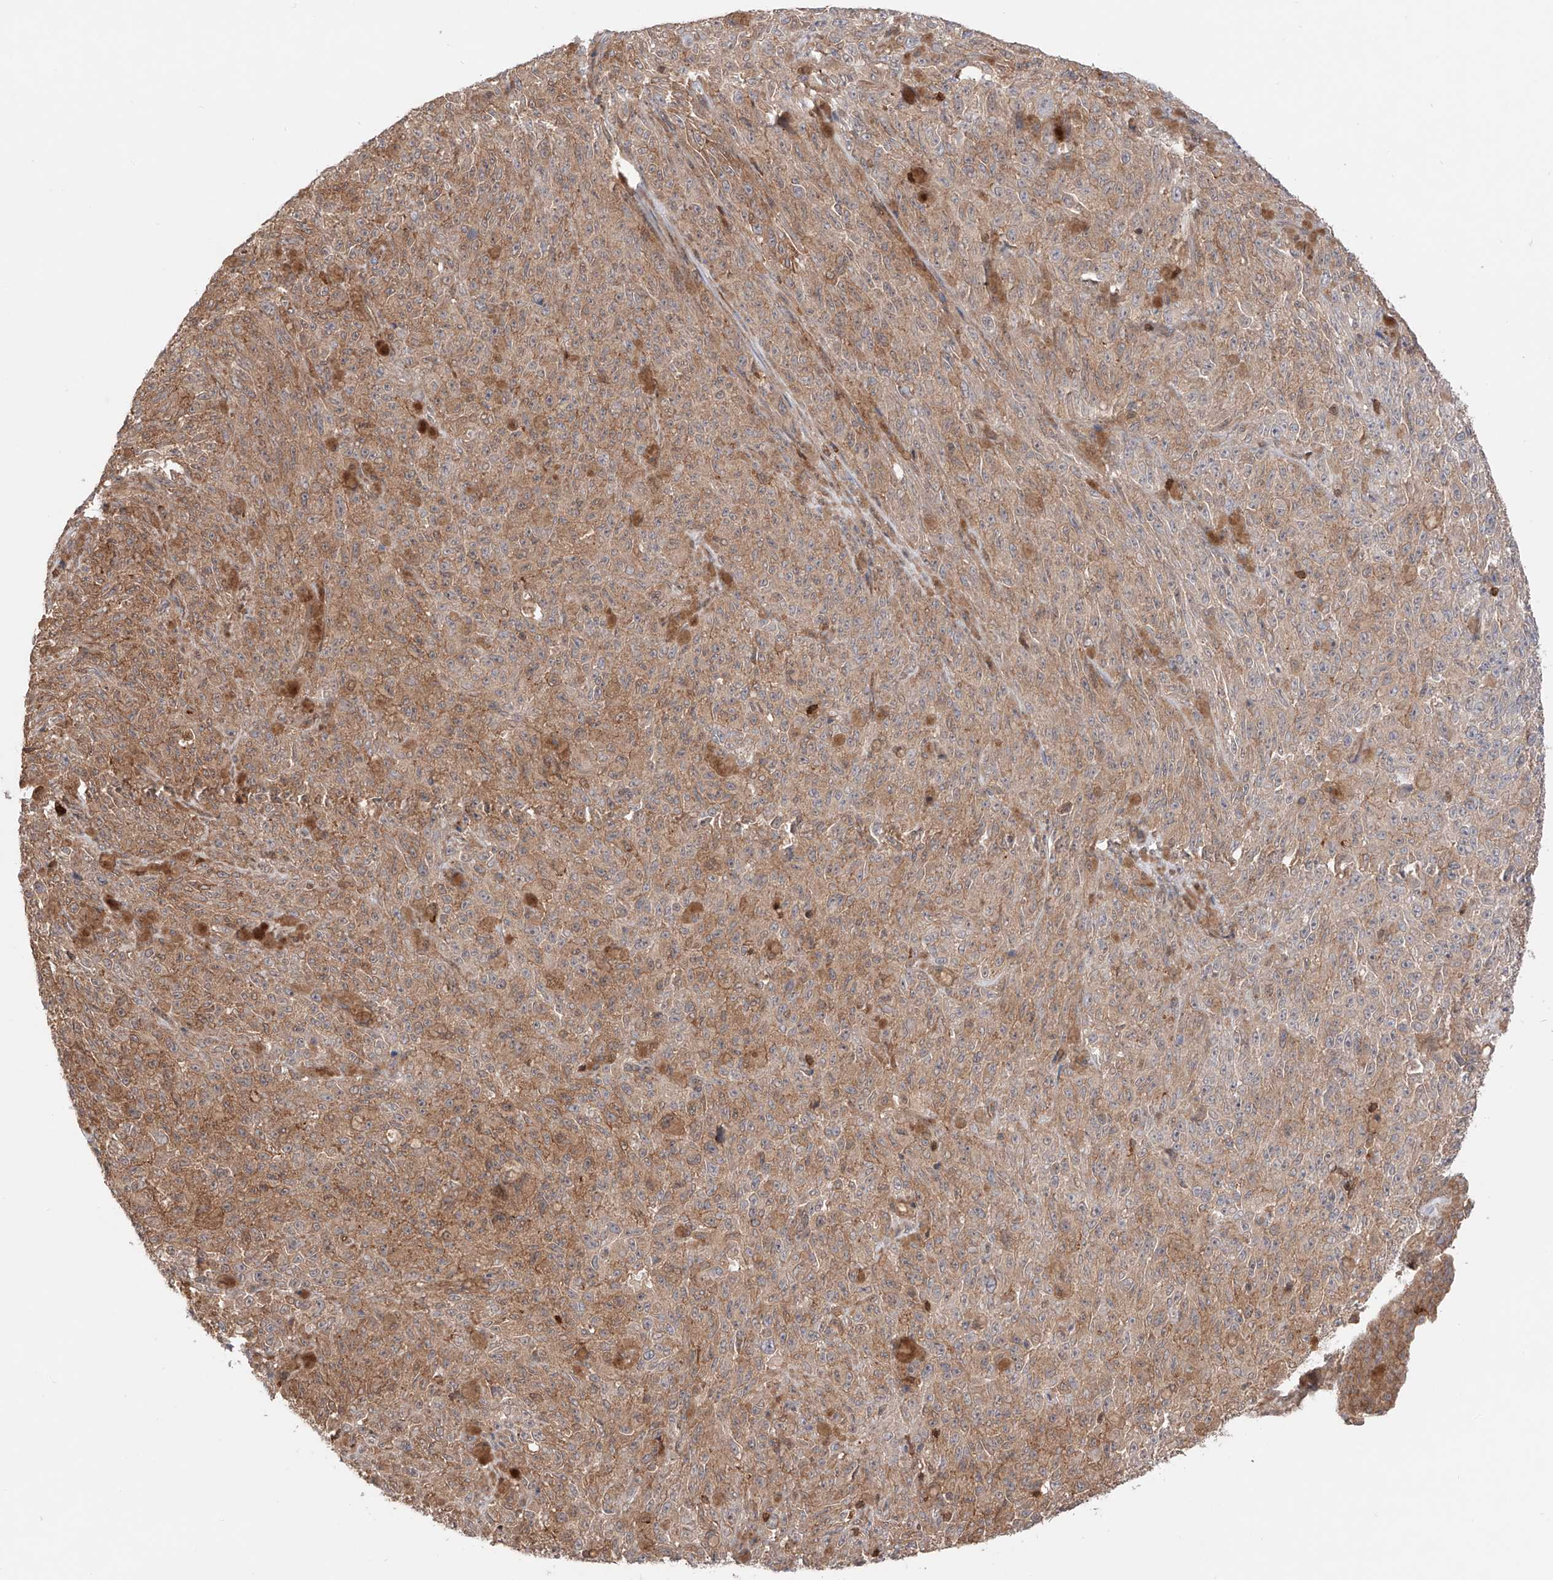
{"staining": {"intensity": "moderate", "quantity": "25%-75%", "location": "cytoplasmic/membranous"}, "tissue": "melanoma", "cell_type": "Tumor cells", "image_type": "cancer", "snomed": [{"axis": "morphology", "description": "Malignant melanoma, NOS"}, {"axis": "topography", "description": "Skin"}], "caption": "Human malignant melanoma stained with a brown dye demonstrates moderate cytoplasmic/membranous positive staining in about 25%-75% of tumor cells.", "gene": "IGSF22", "patient": {"sex": "female", "age": 82}}